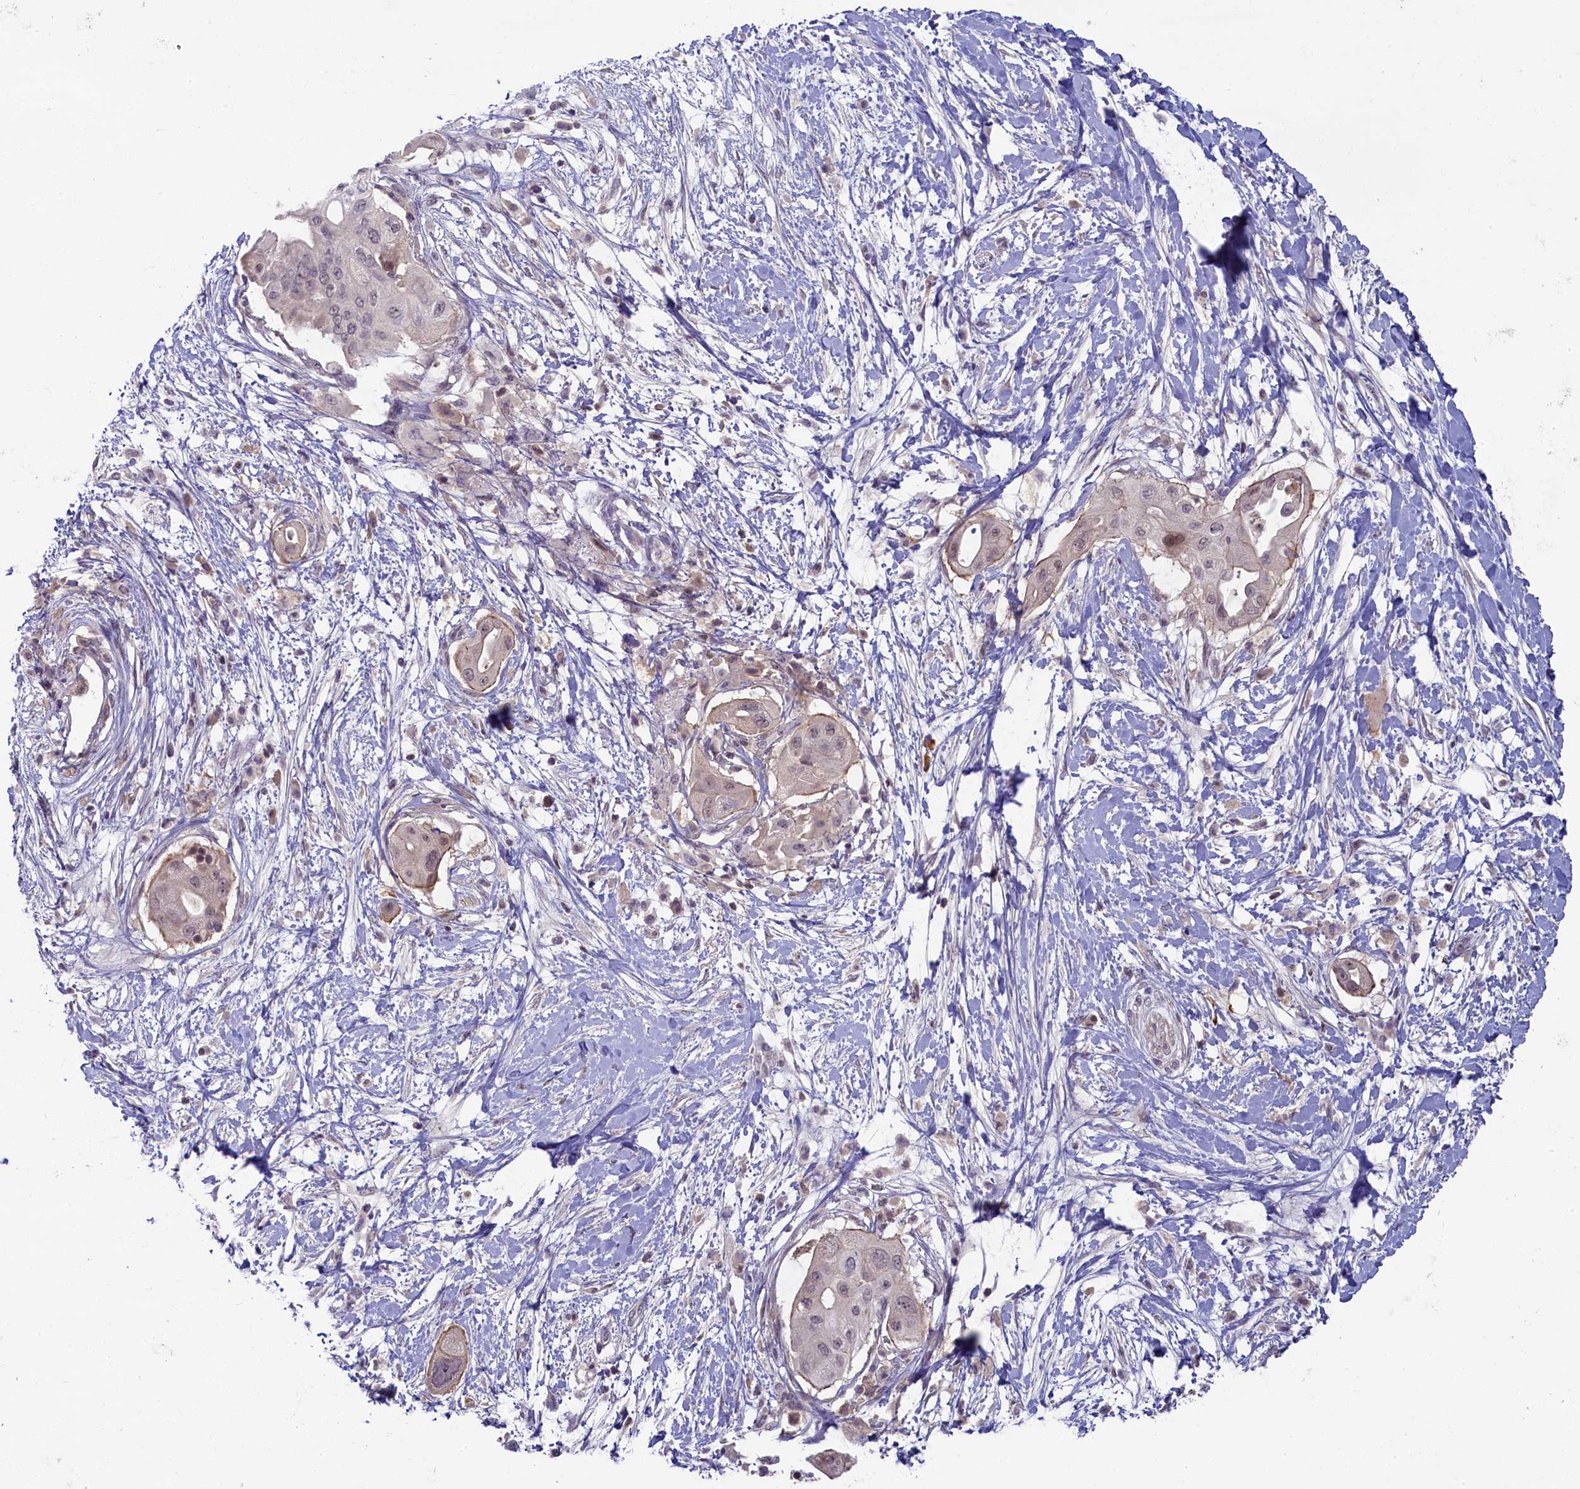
{"staining": {"intensity": "weak", "quantity": "25%-75%", "location": "nuclear"}, "tissue": "pancreatic cancer", "cell_type": "Tumor cells", "image_type": "cancer", "snomed": [{"axis": "morphology", "description": "Adenocarcinoma, NOS"}, {"axis": "topography", "description": "Pancreas"}], "caption": "High-magnification brightfield microscopy of pancreatic adenocarcinoma stained with DAB (brown) and counterstained with hematoxylin (blue). tumor cells exhibit weak nuclear positivity is present in approximately25%-75% of cells.", "gene": "CRAMP1", "patient": {"sex": "male", "age": 68}}